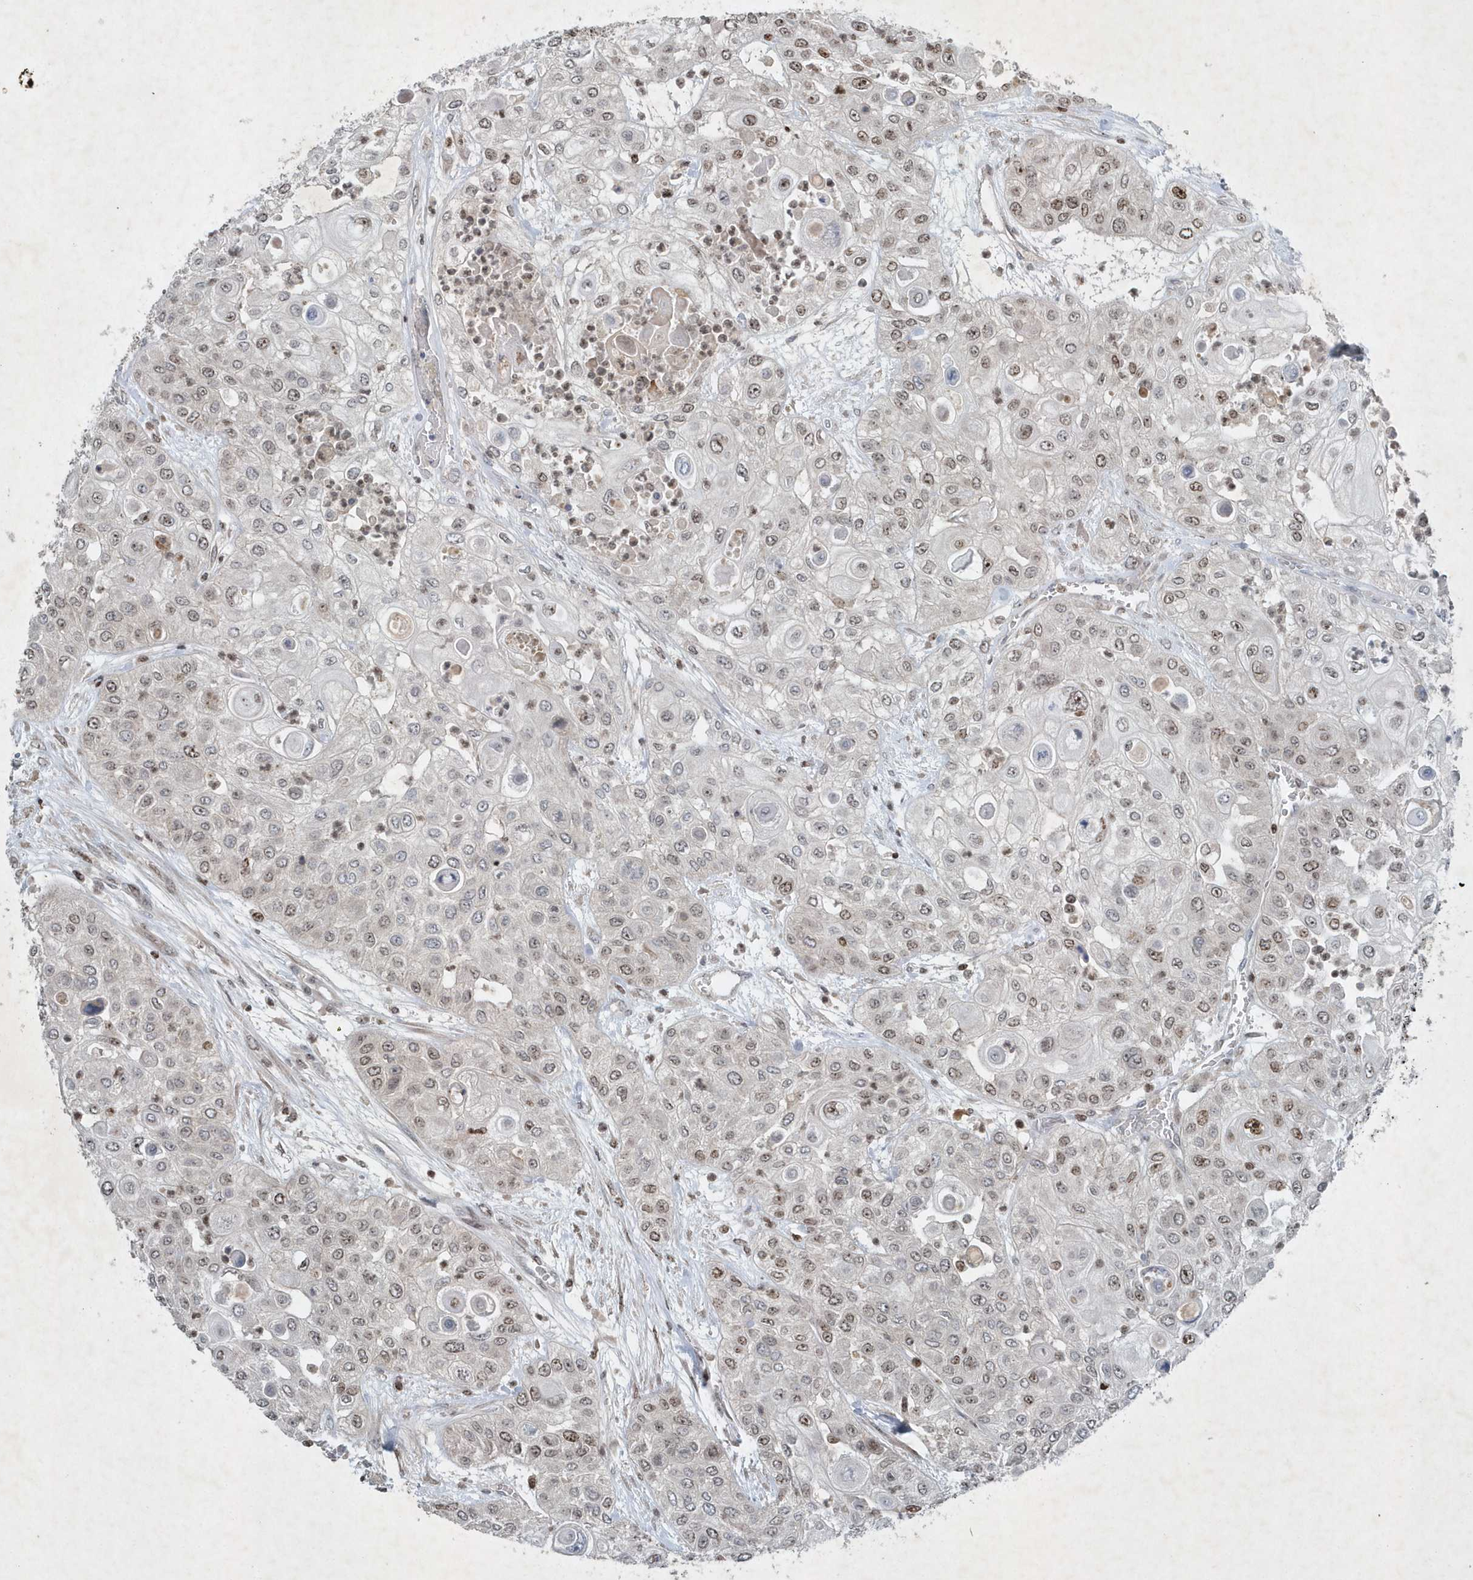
{"staining": {"intensity": "moderate", "quantity": "25%-75%", "location": "nuclear"}, "tissue": "urothelial cancer", "cell_type": "Tumor cells", "image_type": "cancer", "snomed": [{"axis": "morphology", "description": "Urothelial carcinoma, High grade"}, {"axis": "topography", "description": "Urinary bladder"}], "caption": "Protein staining of urothelial cancer tissue shows moderate nuclear staining in approximately 25%-75% of tumor cells. (brown staining indicates protein expression, while blue staining denotes nuclei).", "gene": "QTRT2", "patient": {"sex": "female", "age": 79}}